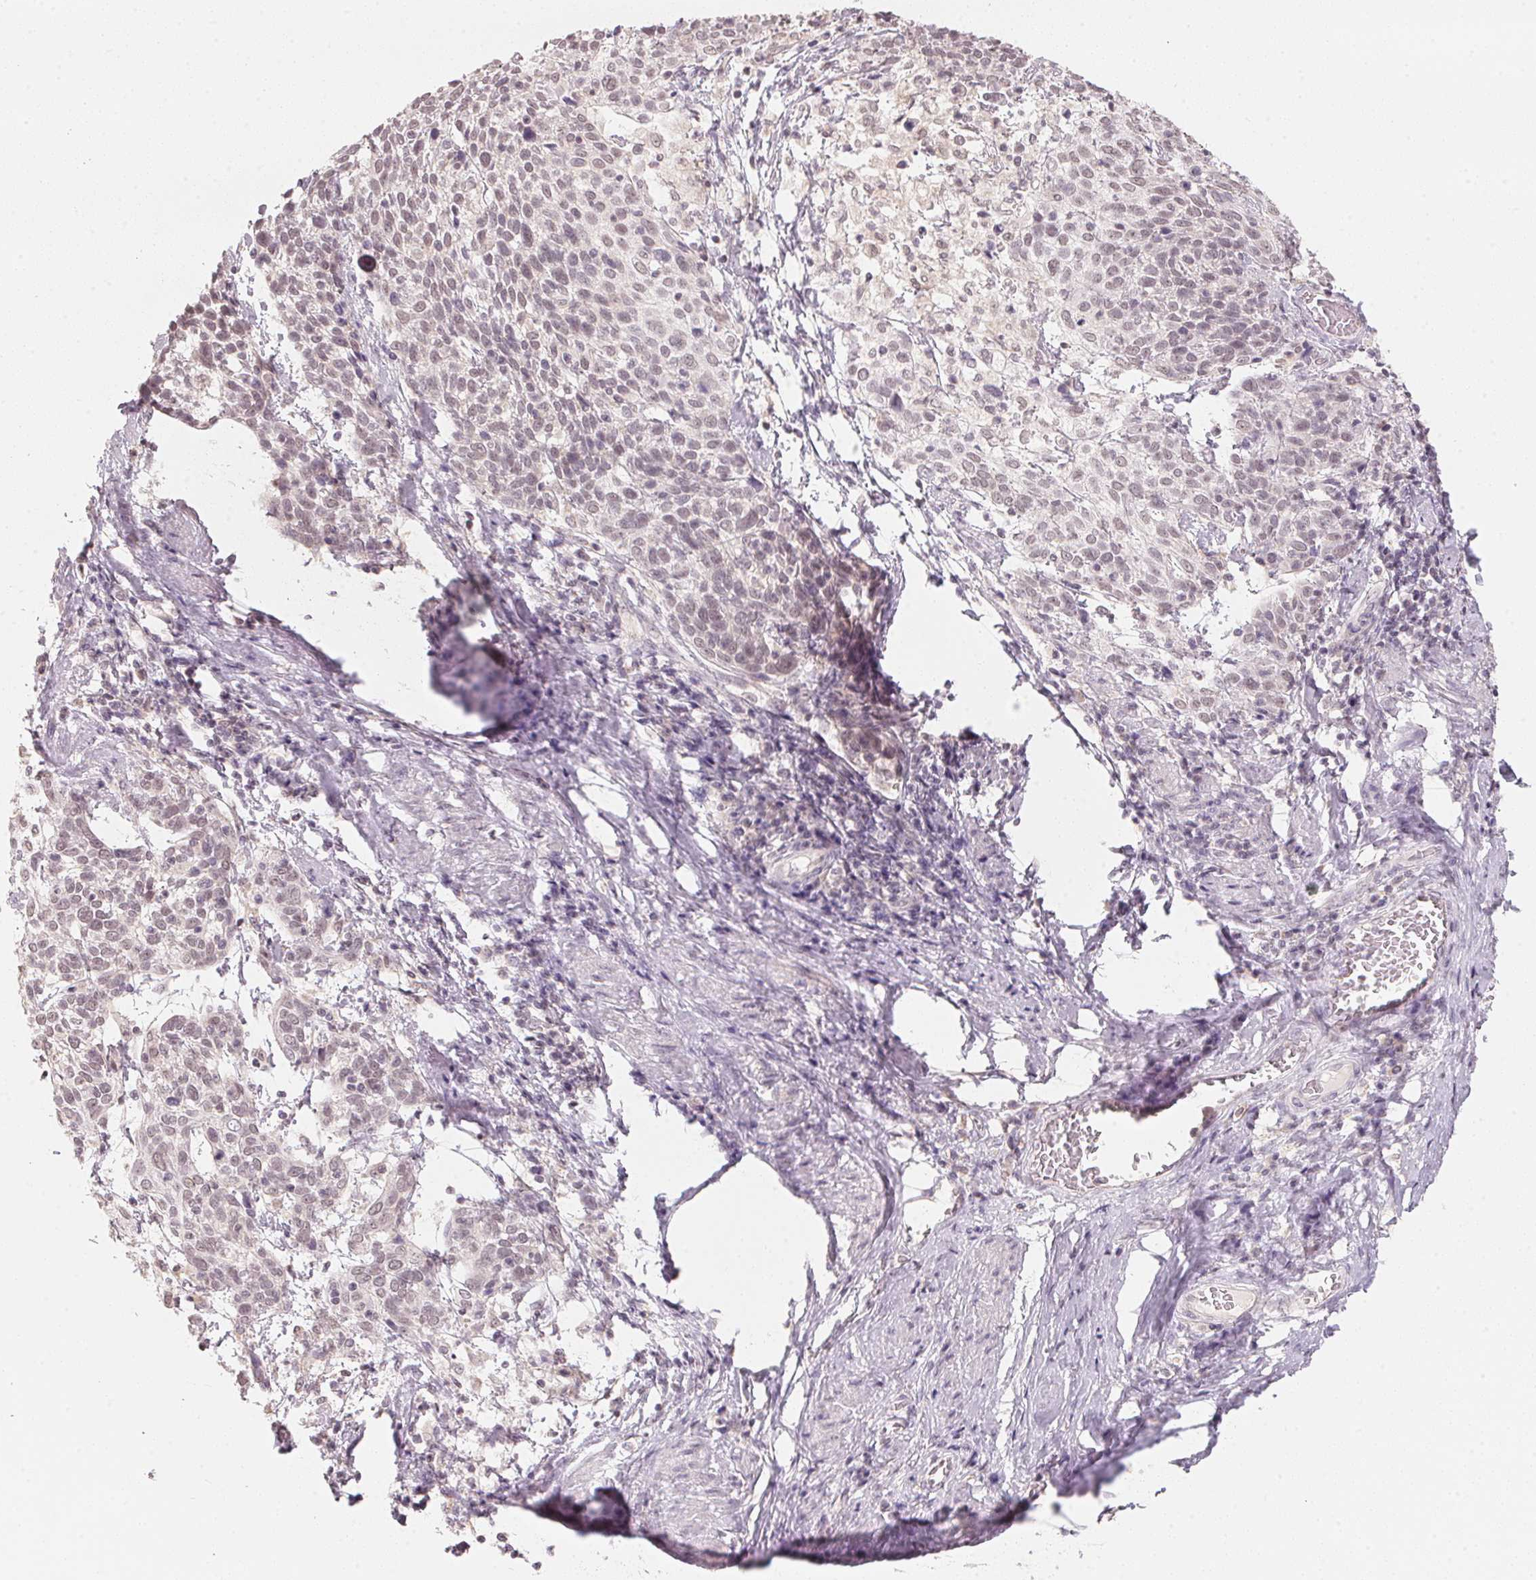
{"staining": {"intensity": "weak", "quantity": "<25%", "location": "nuclear"}, "tissue": "cervical cancer", "cell_type": "Tumor cells", "image_type": "cancer", "snomed": [{"axis": "morphology", "description": "Squamous cell carcinoma, NOS"}, {"axis": "topography", "description": "Cervix"}], "caption": "Protein analysis of squamous cell carcinoma (cervical) shows no significant positivity in tumor cells.", "gene": "ANKRD31", "patient": {"sex": "female", "age": 61}}